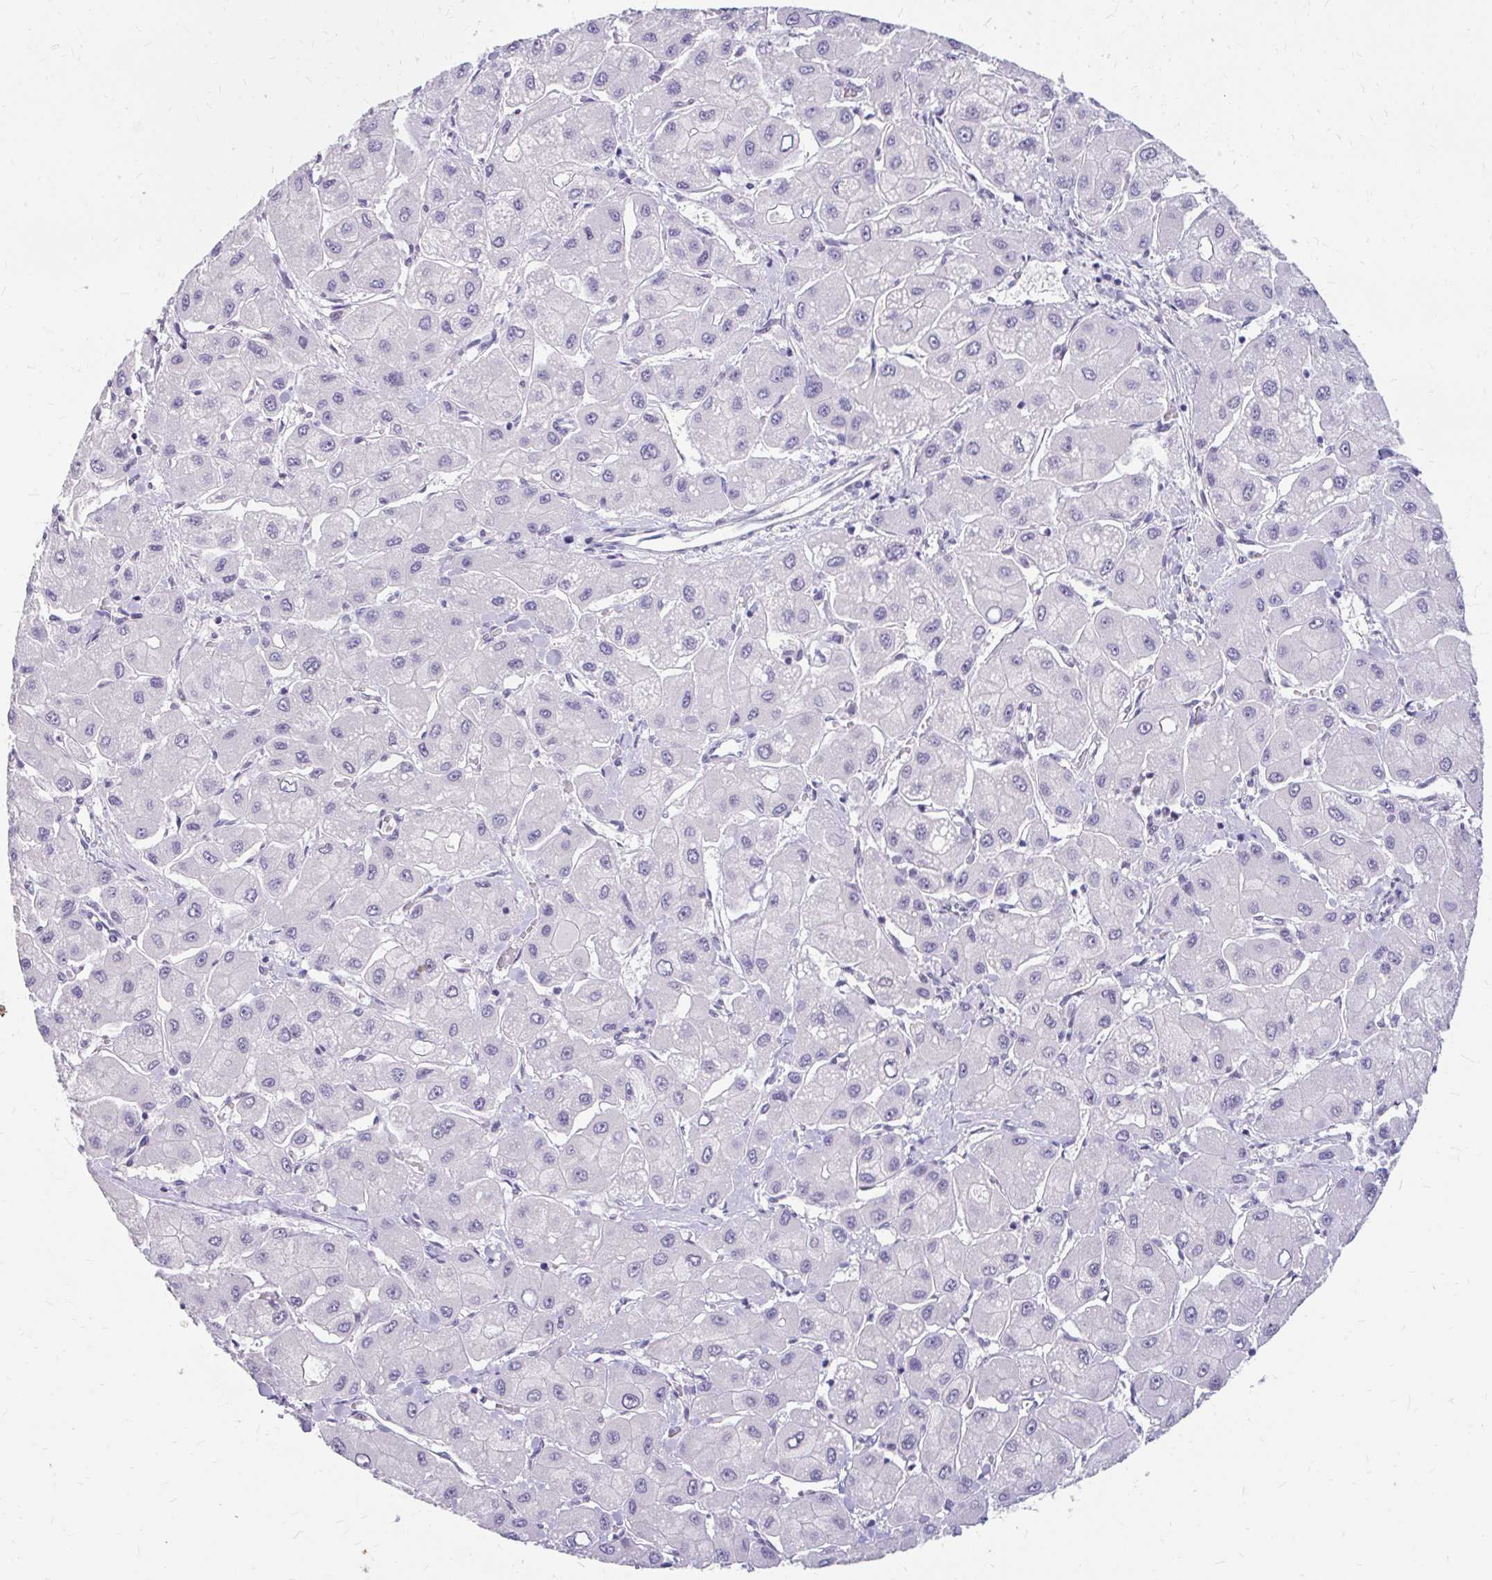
{"staining": {"intensity": "negative", "quantity": "none", "location": "none"}, "tissue": "liver cancer", "cell_type": "Tumor cells", "image_type": "cancer", "snomed": [{"axis": "morphology", "description": "Carcinoma, Hepatocellular, NOS"}, {"axis": "topography", "description": "Liver"}], "caption": "Tumor cells show no significant protein expression in hepatocellular carcinoma (liver).", "gene": "RGS16", "patient": {"sex": "male", "age": 40}}